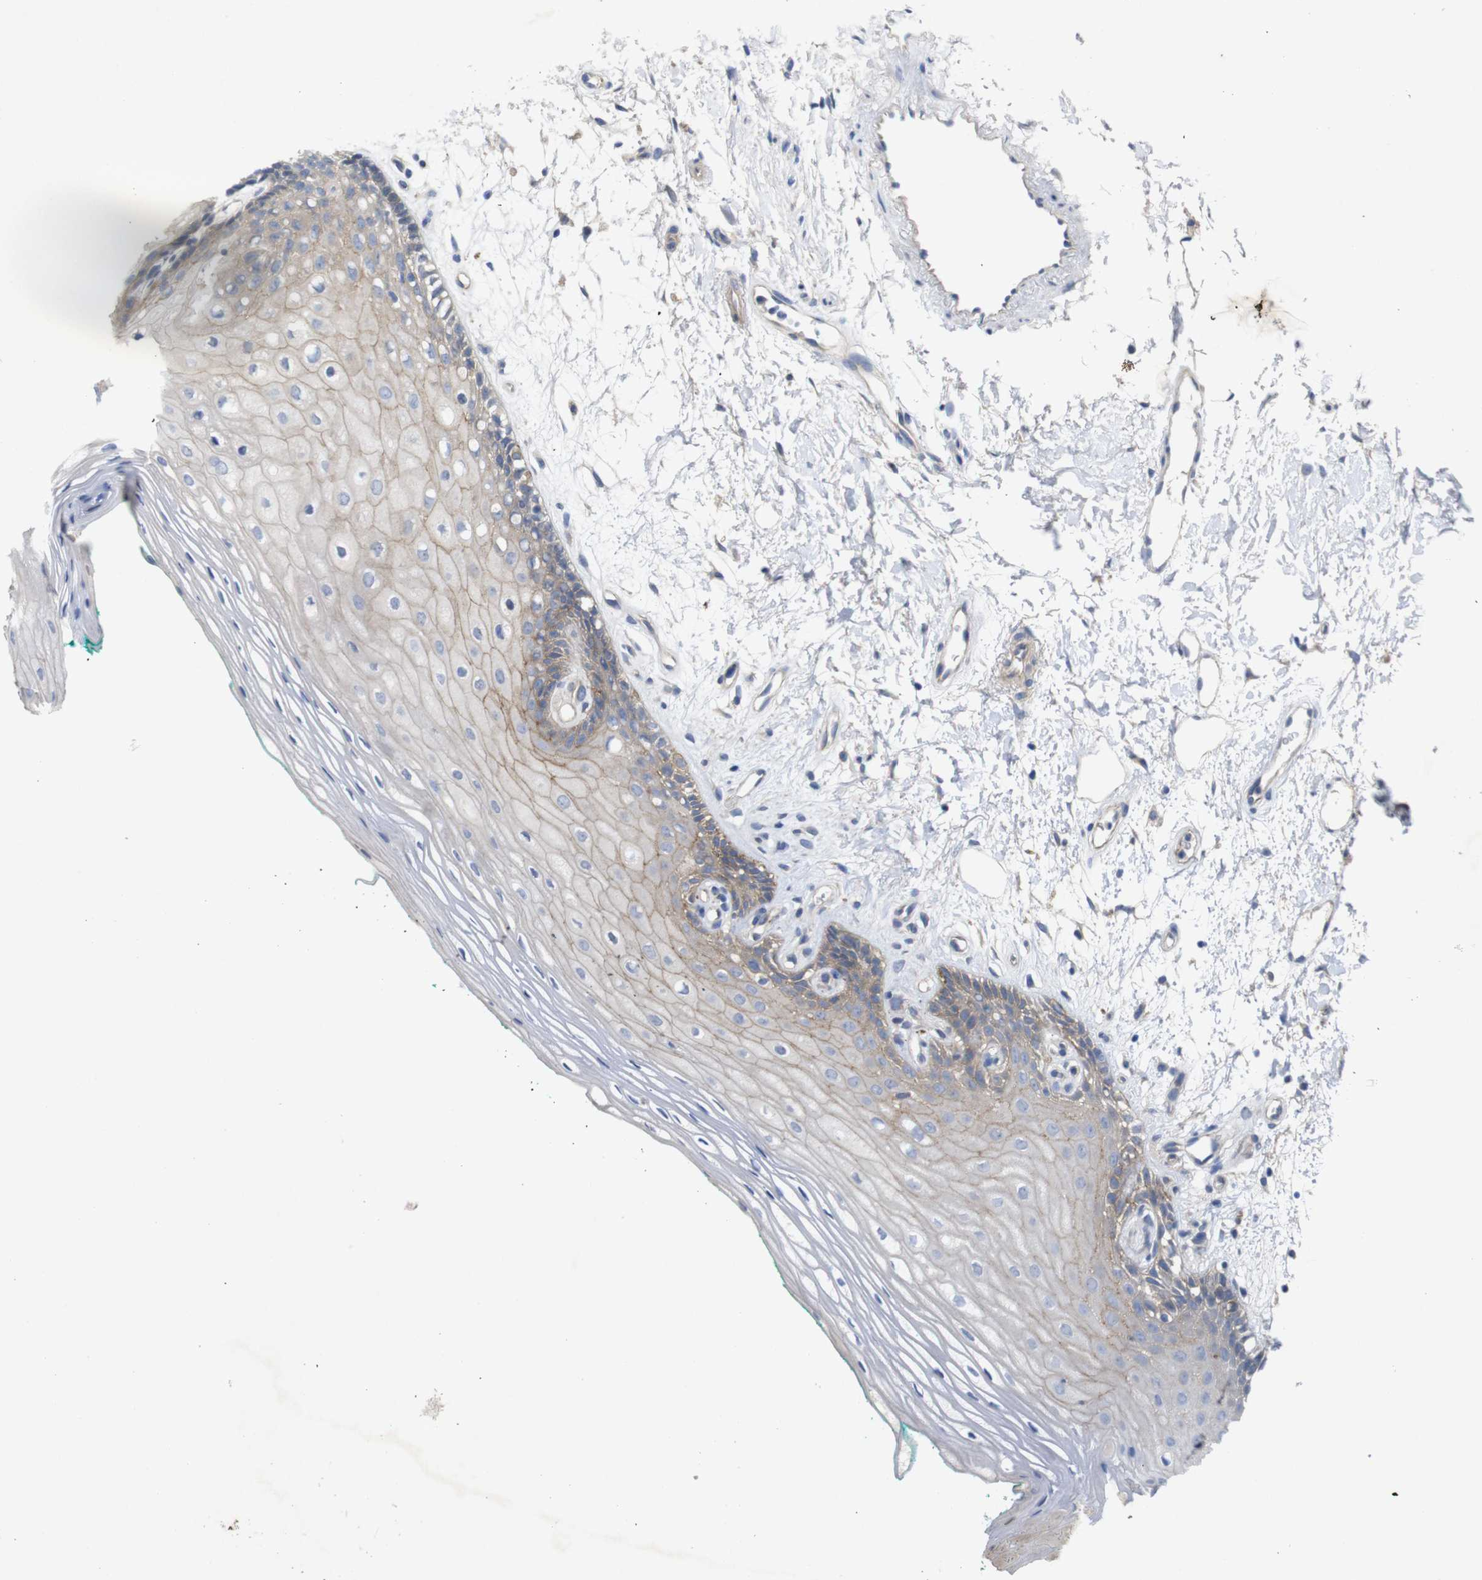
{"staining": {"intensity": "moderate", "quantity": "25%-75%", "location": "cytoplasmic/membranous"}, "tissue": "oral mucosa", "cell_type": "Squamous epithelial cells", "image_type": "normal", "snomed": [{"axis": "morphology", "description": "Normal tissue, NOS"}, {"axis": "topography", "description": "Skeletal muscle"}, {"axis": "topography", "description": "Oral tissue"}, {"axis": "topography", "description": "Peripheral nerve tissue"}], "caption": "The immunohistochemical stain labels moderate cytoplasmic/membranous staining in squamous epithelial cells of benign oral mucosa. The staining was performed using DAB to visualize the protein expression in brown, while the nuclei were stained in blue with hematoxylin (Magnification: 20x).", "gene": "KIDINS220", "patient": {"sex": "female", "age": 84}}